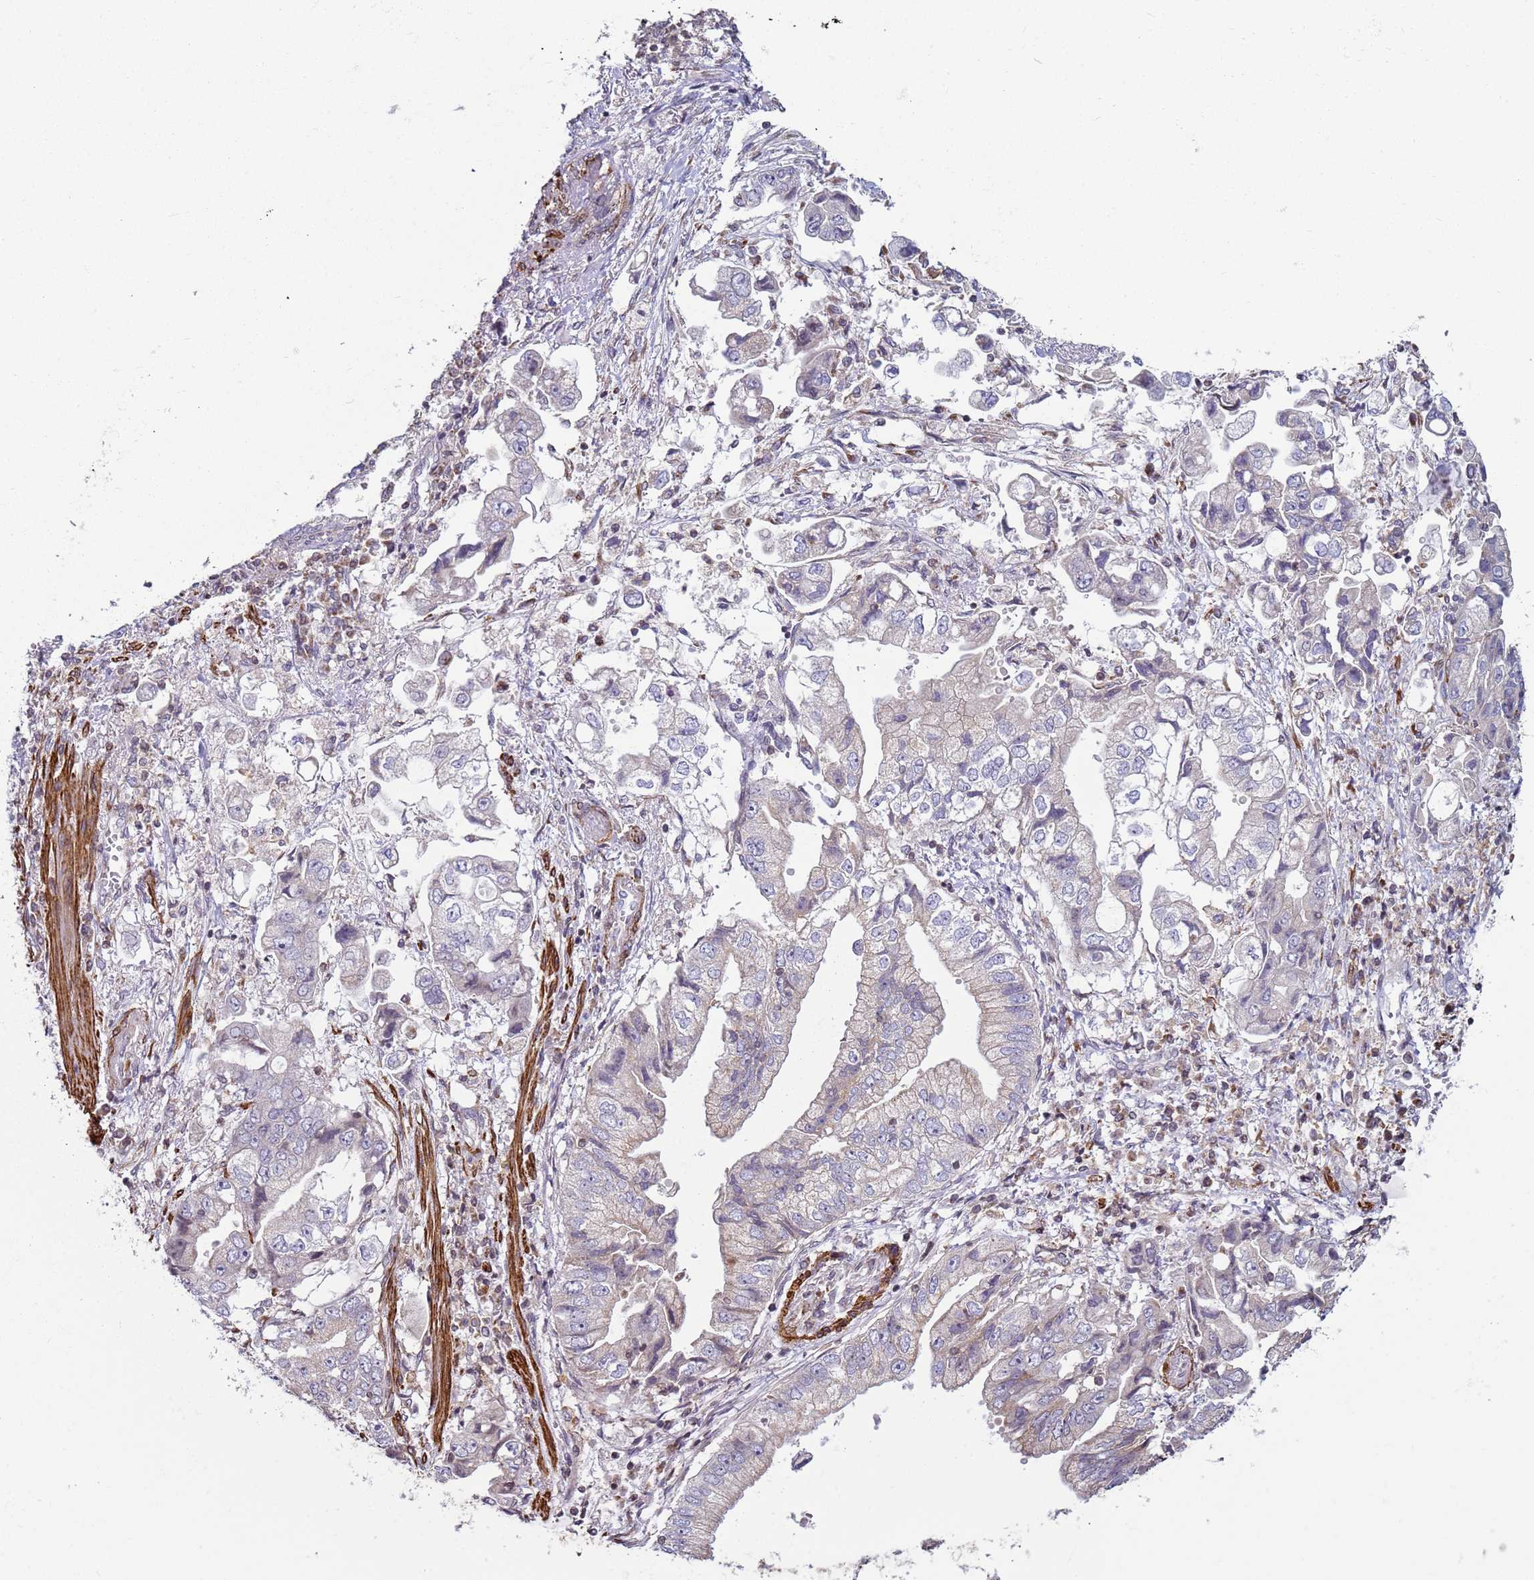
{"staining": {"intensity": "weak", "quantity": "<25%", "location": "cytoplasmic/membranous"}, "tissue": "stomach cancer", "cell_type": "Tumor cells", "image_type": "cancer", "snomed": [{"axis": "morphology", "description": "Adenocarcinoma, NOS"}, {"axis": "topography", "description": "Stomach"}], "caption": "Immunohistochemistry histopathology image of neoplastic tissue: human stomach adenocarcinoma stained with DAB shows no significant protein expression in tumor cells. The staining was performed using DAB to visualize the protein expression in brown, while the nuclei were stained in blue with hematoxylin (Magnification: 20x).", "gene": "SNAPC4", "patient": {"sex": "male", "age": 62}}